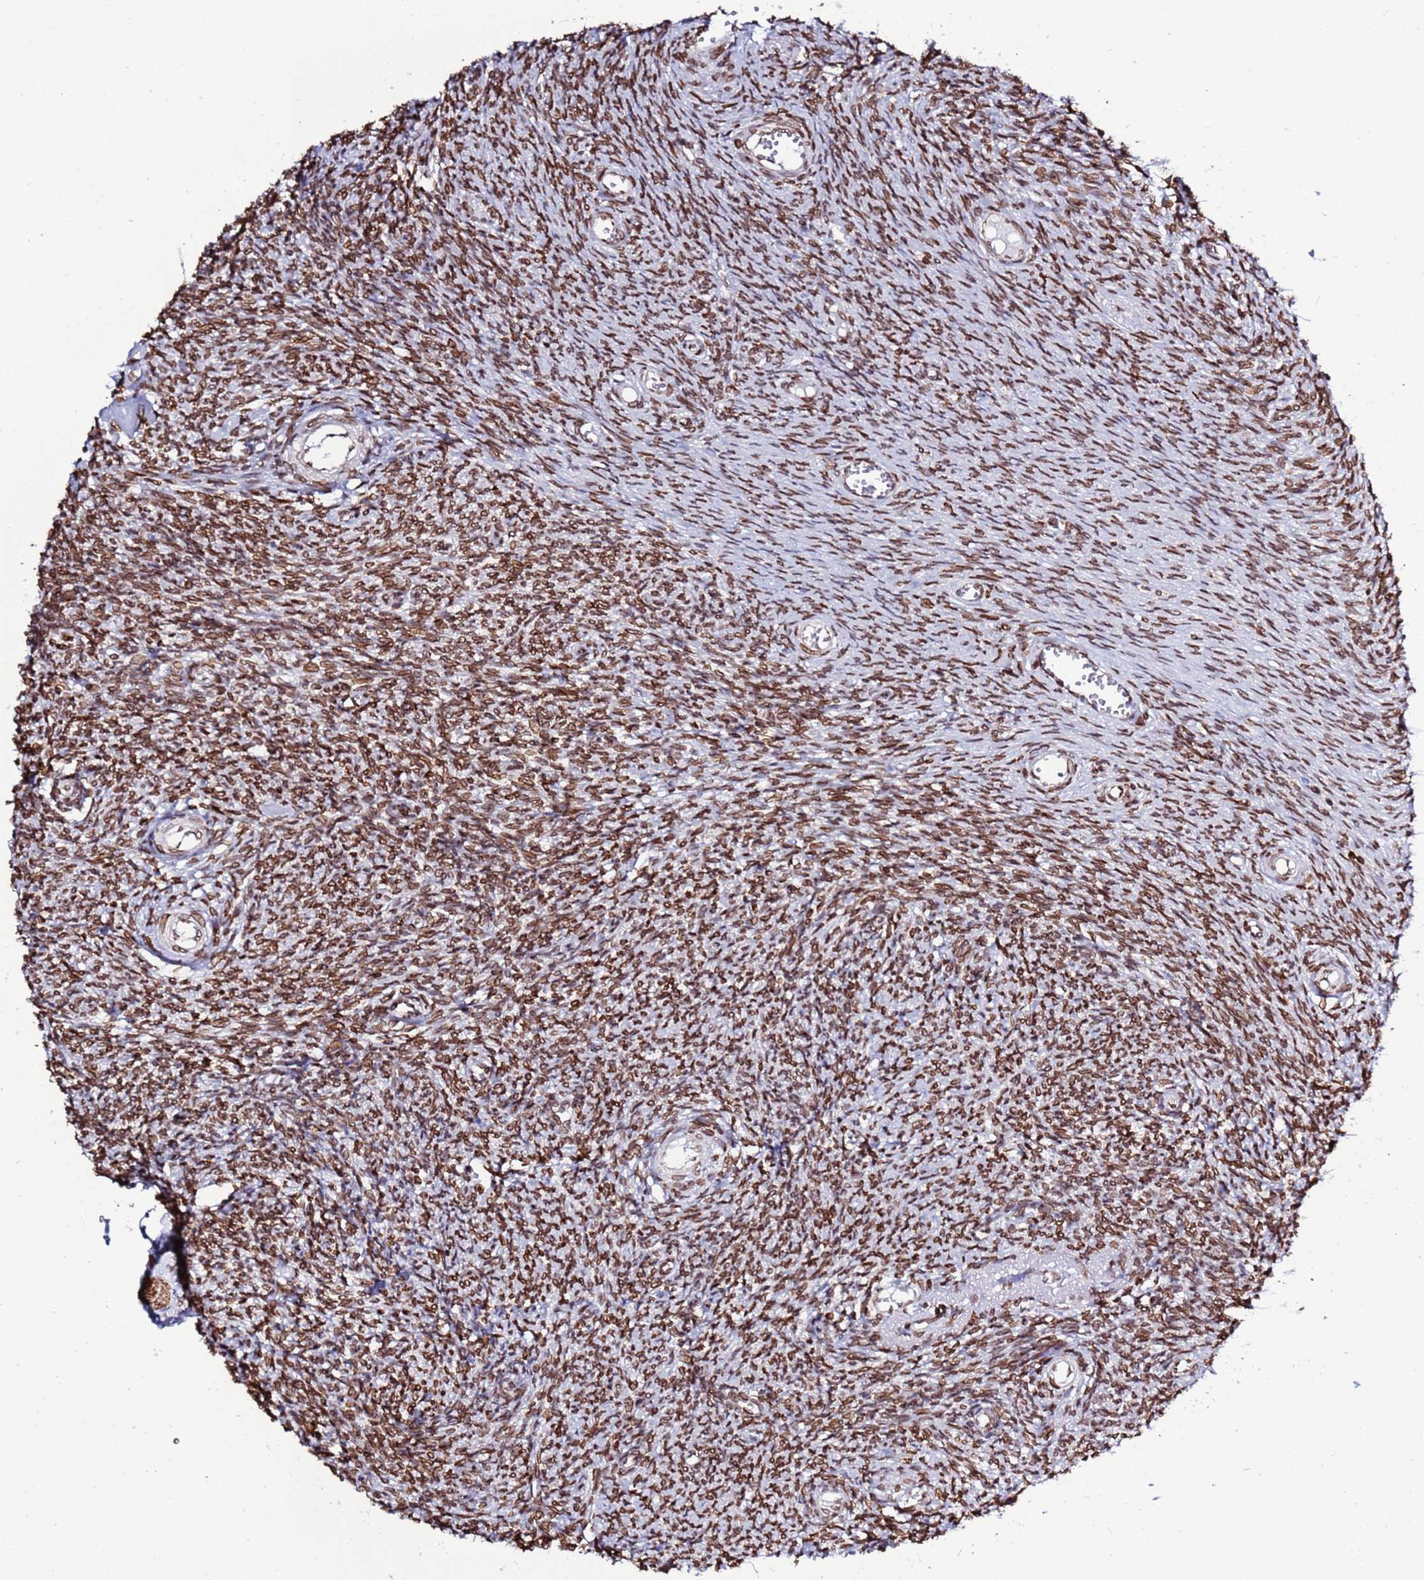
{"staining": {"intensity": "moderate", "quantity": ">75%", "location": "nuclear"}, "tissue": "ovary", "cell_type": "Ovarian stroma cells", "image_type": "normal", "snomed": [{"axis": "morphology", "description": "Normal tissue, NOS"}, {"axis": "topography", "description": "Ovary"}], "caption": "Protein expression analysis of benign ovary exhibits moderate nuclear positivity in about >75% of ovarian stroma cells. The protein is stained brown, and the nuclei are stained in blue (DAB IHC with brightfield microscopy, high magnification).", "gene": "TOR1AIP1", "patient": {"sex": "female", "age": 44}}